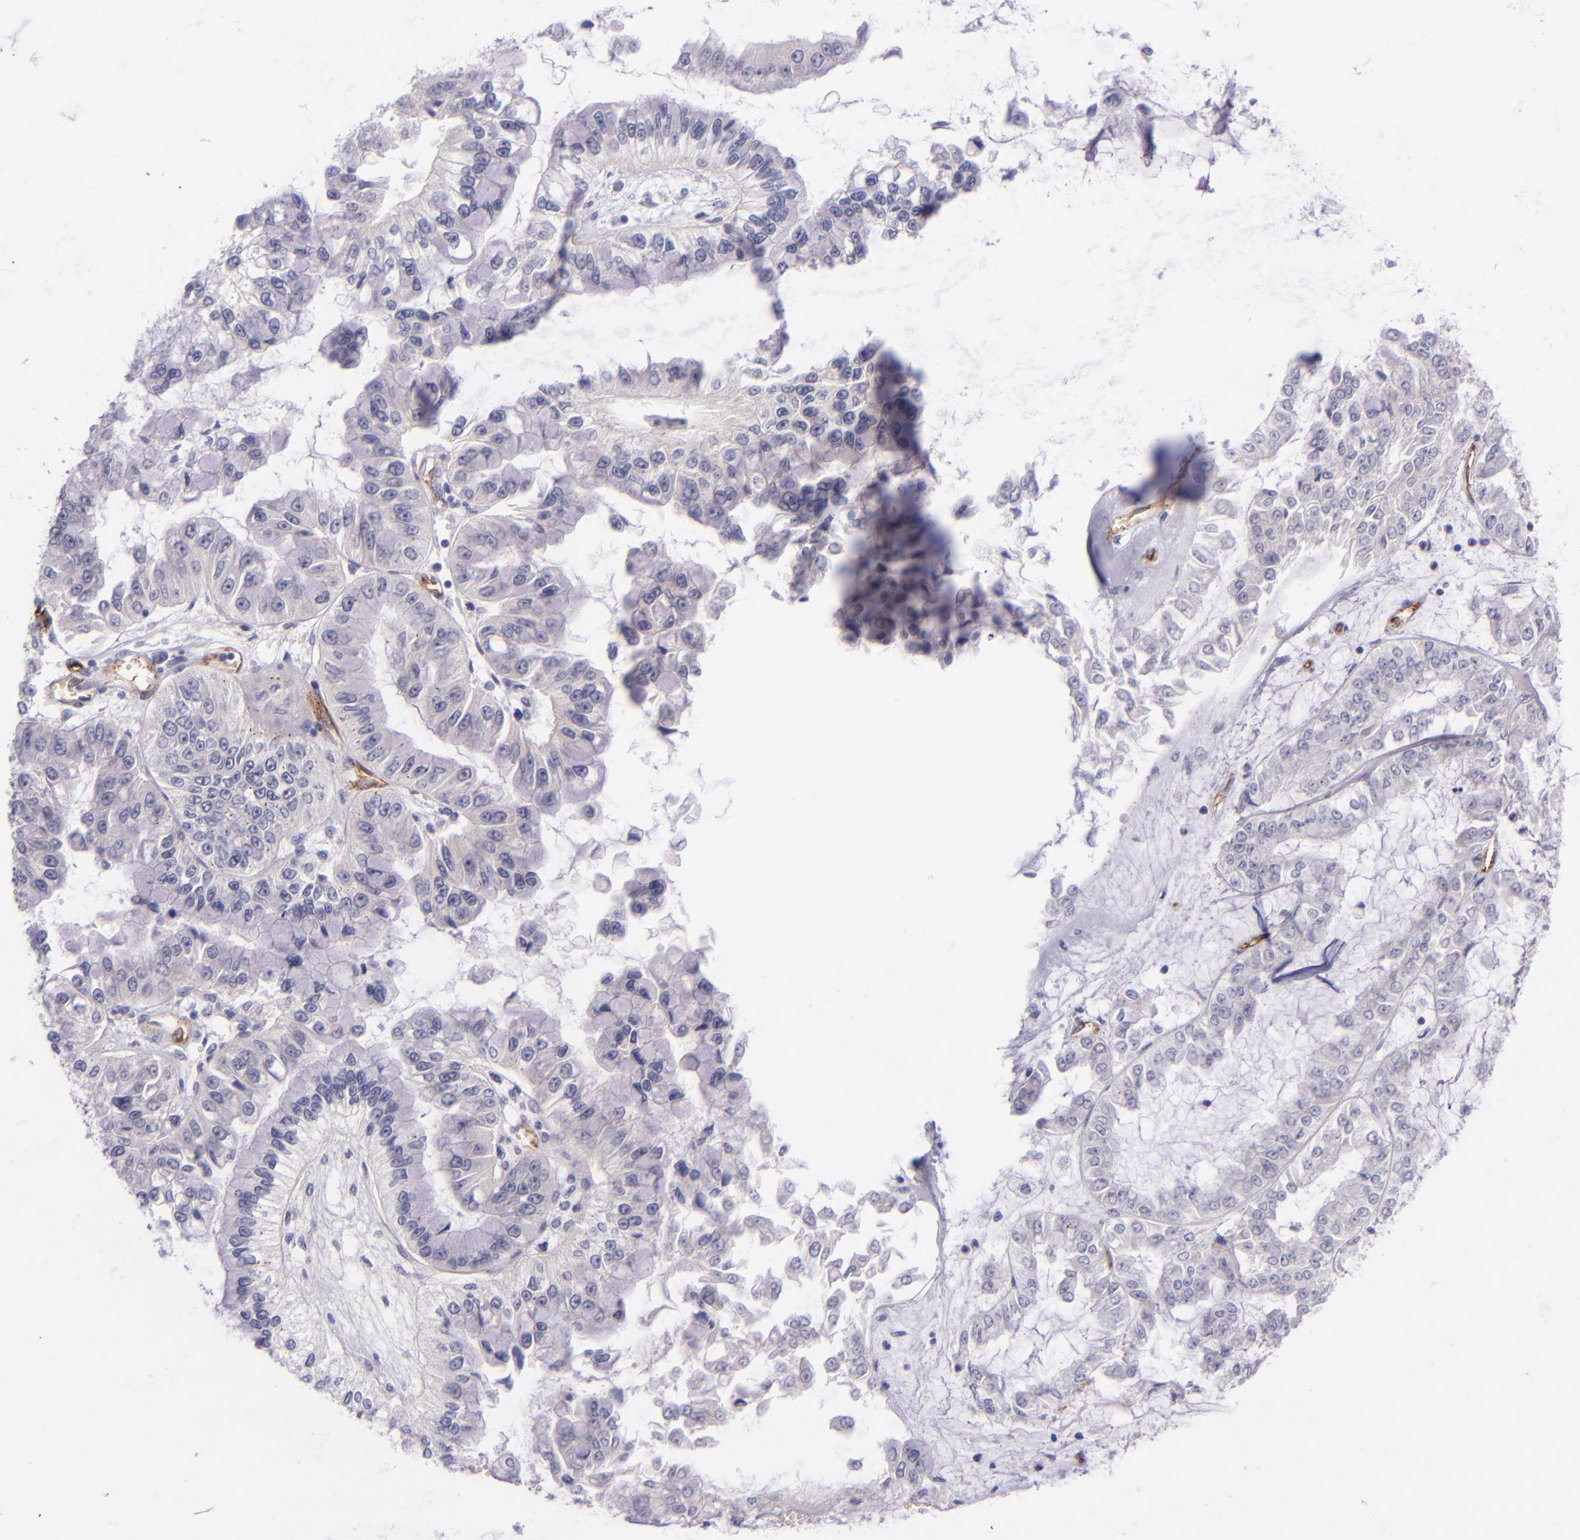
{"staining": {"intensity": "negative", "quantity": "none", "location": "none"}, "tissue": "liver cancer", "cell_type": "Tumor cells", "image_type": "cancer", "snomed": [{"axis": "morphology", "description": "Cholangiocarcinoma"}, {"axis": "topography", "description": "Liver"}], "caption": "High power microscopy photomicrograph of an immunohistochemistry photomicrograph of liver cancer (cholangiocarcinoma), revealing no significant staining in tumor cells.", "gene": "NOS3", "patient": {"sex": "female", "age": 79}}